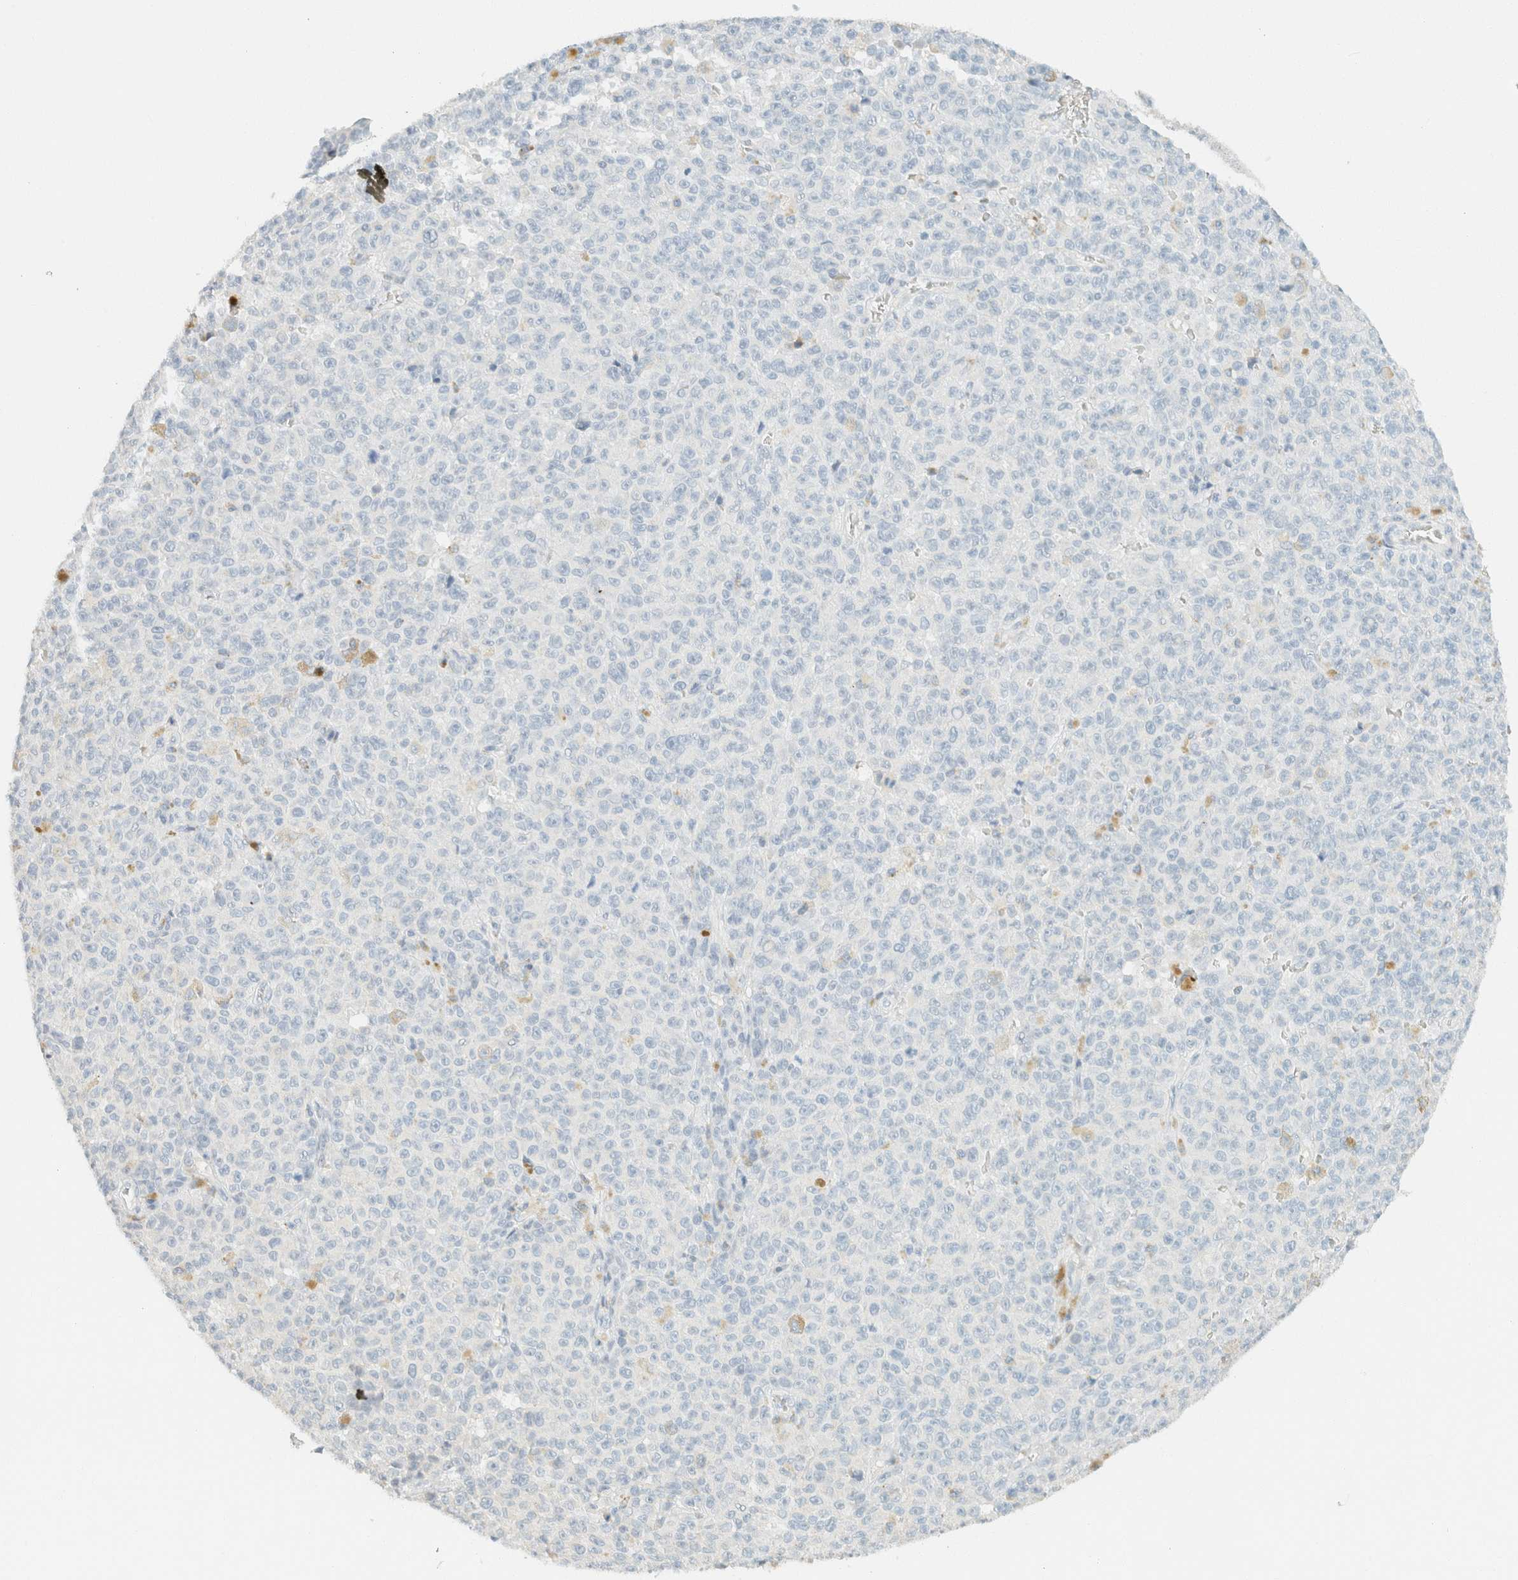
{"staining": {"intensity": "negative", "quantity": "none", "location": "none"}, "tissue": "melanoma", "cell_type": "Tumor cells", "image_type": "cancer", "snomed": [{"axis": "morphology", "description": "Malignant melanoma, NOS"}, {"axis": "topography", "description": "Skin"}], "caption": "Melanoma was stained to show a protein in brown. There is no significant staining in tumor cells.", "gene": "GPA33", "patient": {"sex": "female", "age": 82}}